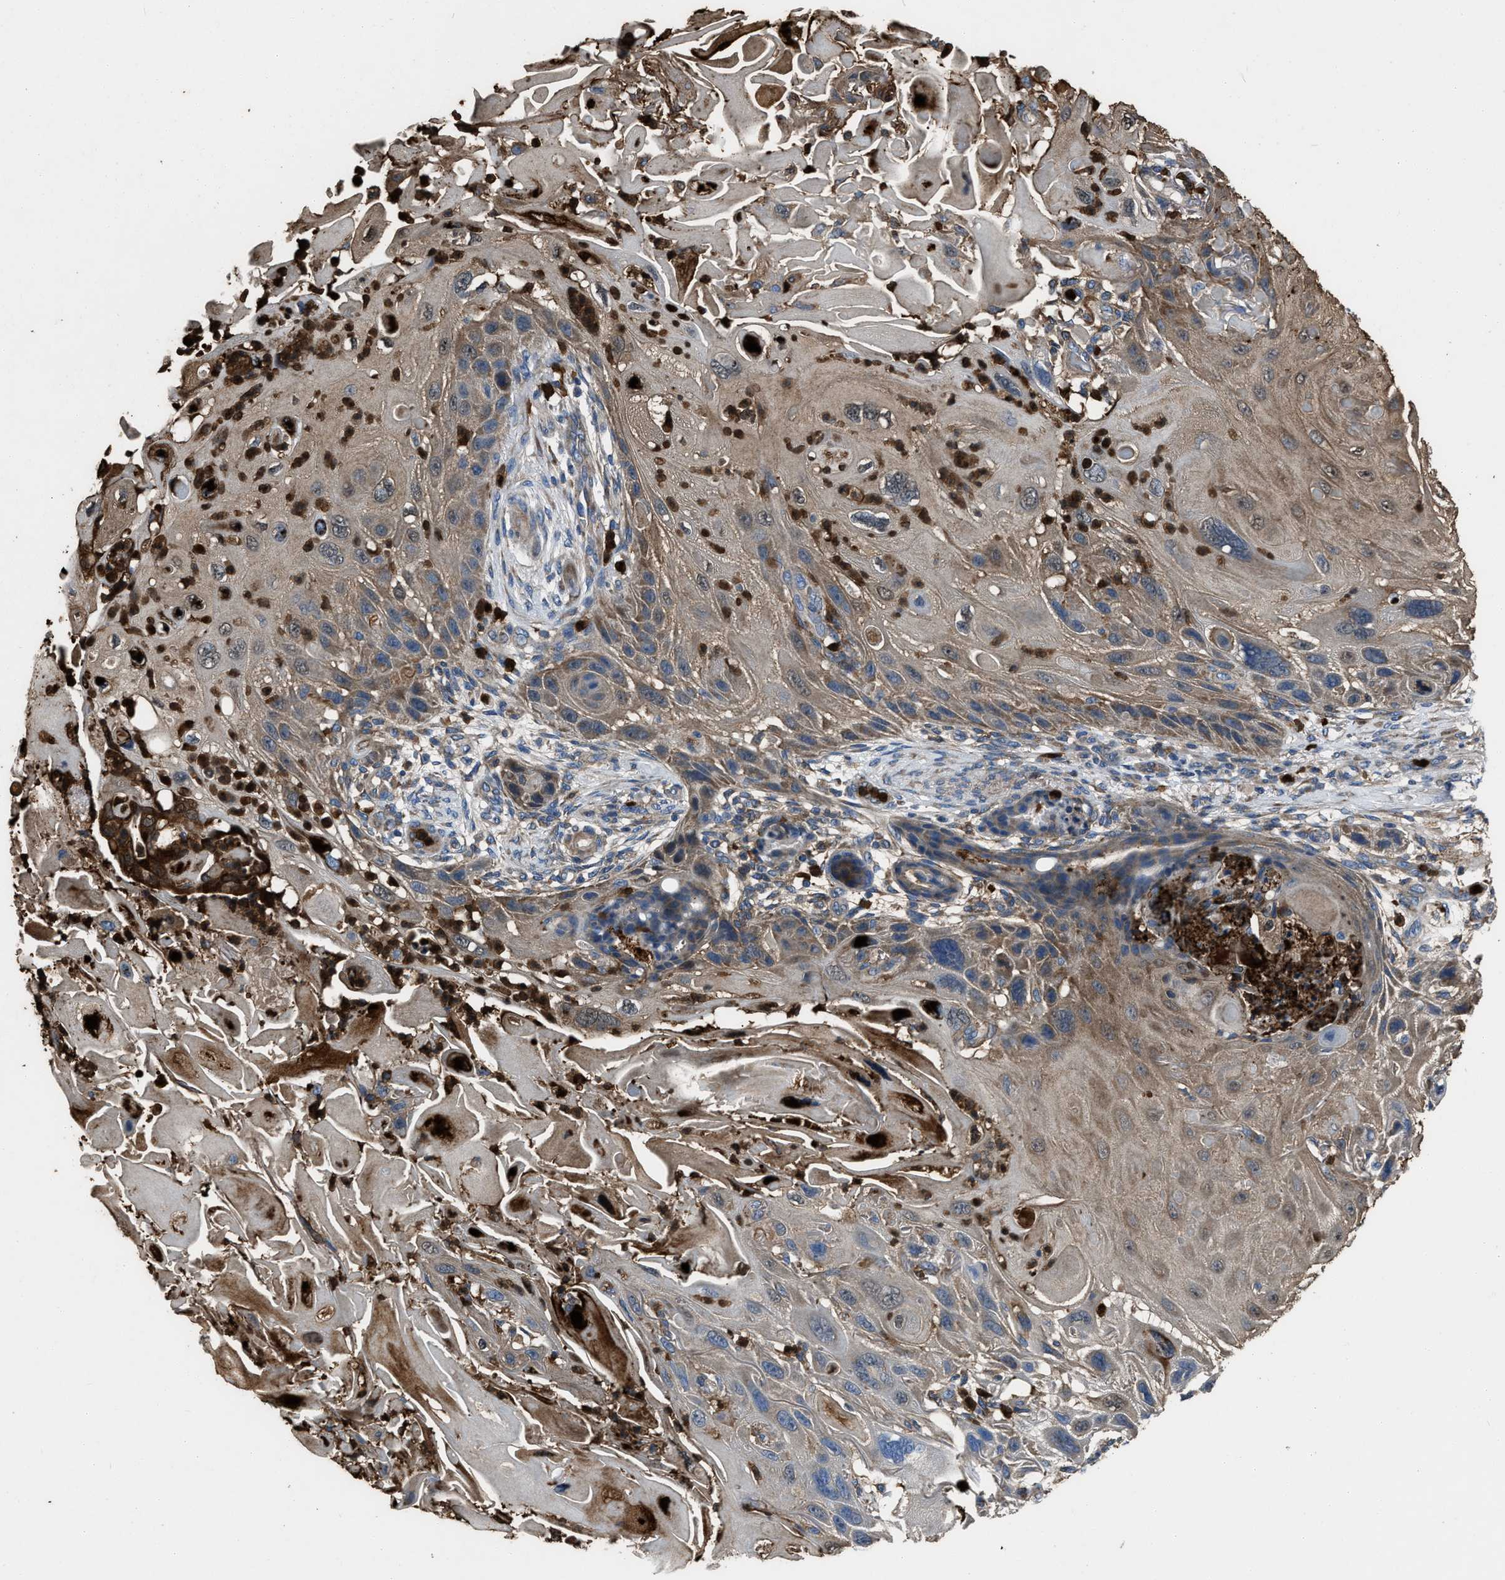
{"staining": {"intensity": "moderate", "quantity": ">75%", "location": "cytoplasmic/membranous"}, "tissue": "skin cancer", "cell_type": "Tumor cells", "image_type": "cancer", "snomed": [{"axis": "morphology", "description": "Squamous cell carcinoma, NOS"}, {"axis": "topography", "description": "Skin"}], "caption": "About >75% of tumor cells in human skin squamous cell carcinoma exhibit moderate cytoplasmic/membranous protein positivity as visualized by brown immunohistochemical staining.", "gene": "ANGPT1", "patient": {"sex": "female", "age": 77}}